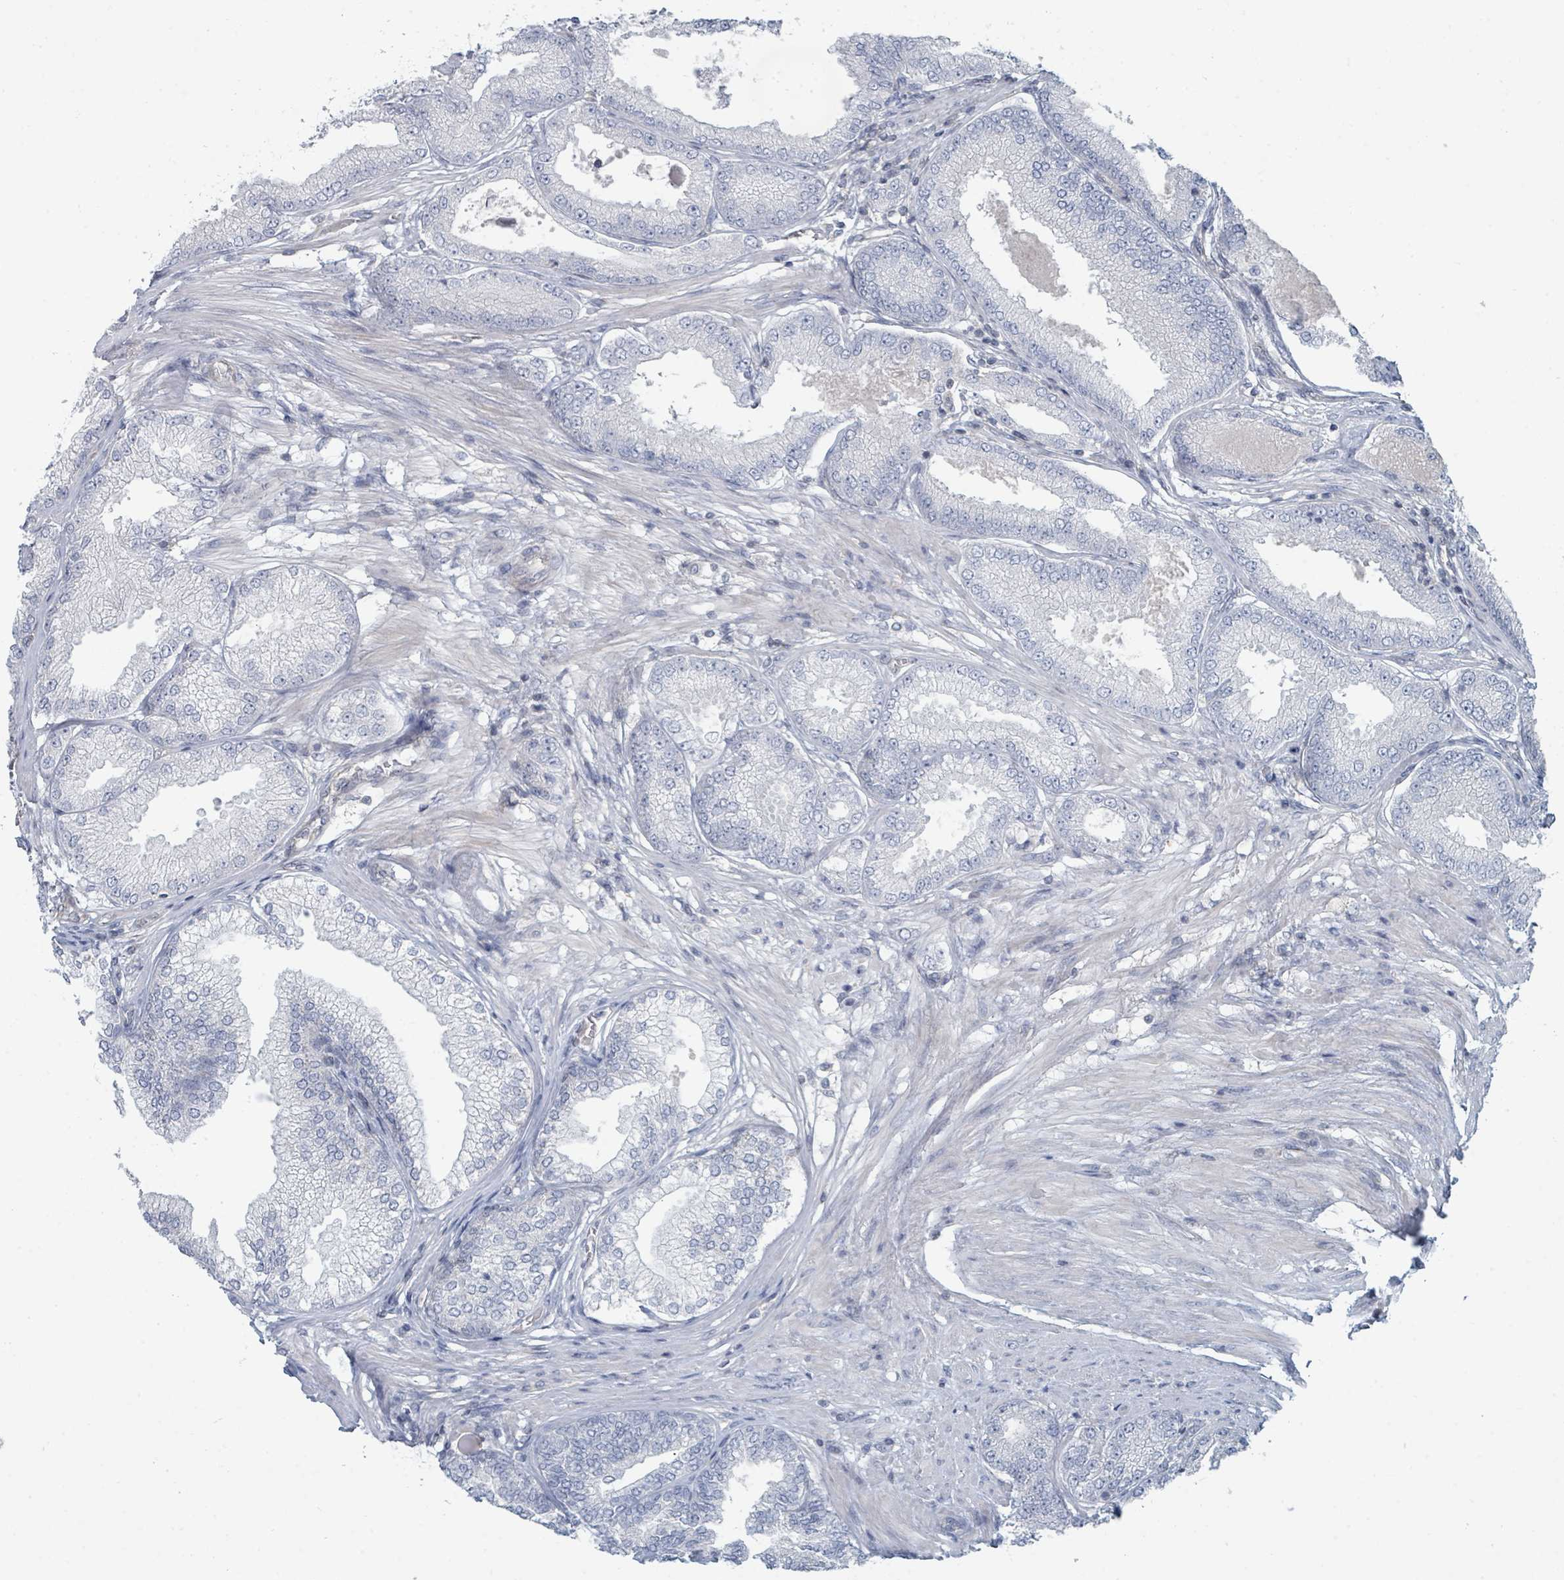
{"staining": {"intensity": "negative", "quantity": "none", "location": "none"}, "tissue": "prostate cancer", "cell_type": "Tumor cells", "image_type": "cancer", "snomed": [{"axis": "morphology", "description": "Adenocarcinoma, High grade"}, {"axis": "topography", "description": "Prostate"}], "caption": "Prostate cancer stained for a protein using immunohistochemistry exhibits no expression tumor cells.", "gene": "SLC25A45", "patient": {"sex": "male", "age": 71}}